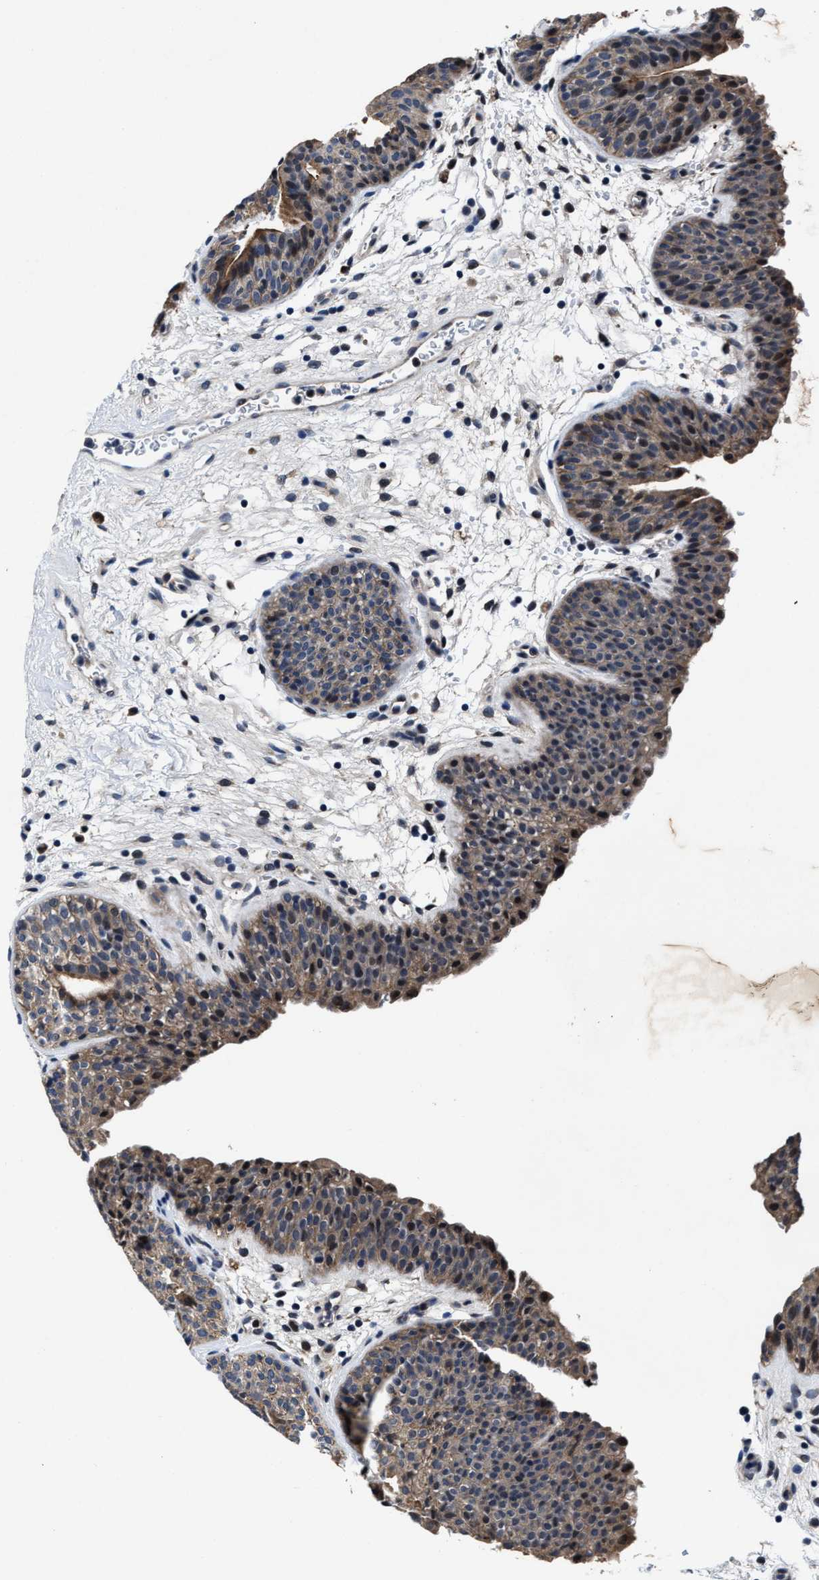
{"staining": {"intensity": "moderate", "quantity": ">75%", "location": "cytoplasmic/membranous"}, "tissue": "urinary bladder", "cell_type": "Urothelial cells", "image_type": "normal", "snomed": [{"axis": "morphology", "description": "Normal tissue, NOS"}, {"axis": "topography", "description": "Urinary bladder"}], "caption": "Protein expression analysis of unremarkable human urinary bladder reveals moderate cytoplasmic/membranous positivity in about >75% of urothelial cells. Nuclei are stained in blue.", "gene": "TMEM53", "patient": {"sex": "male", "age": 37}}